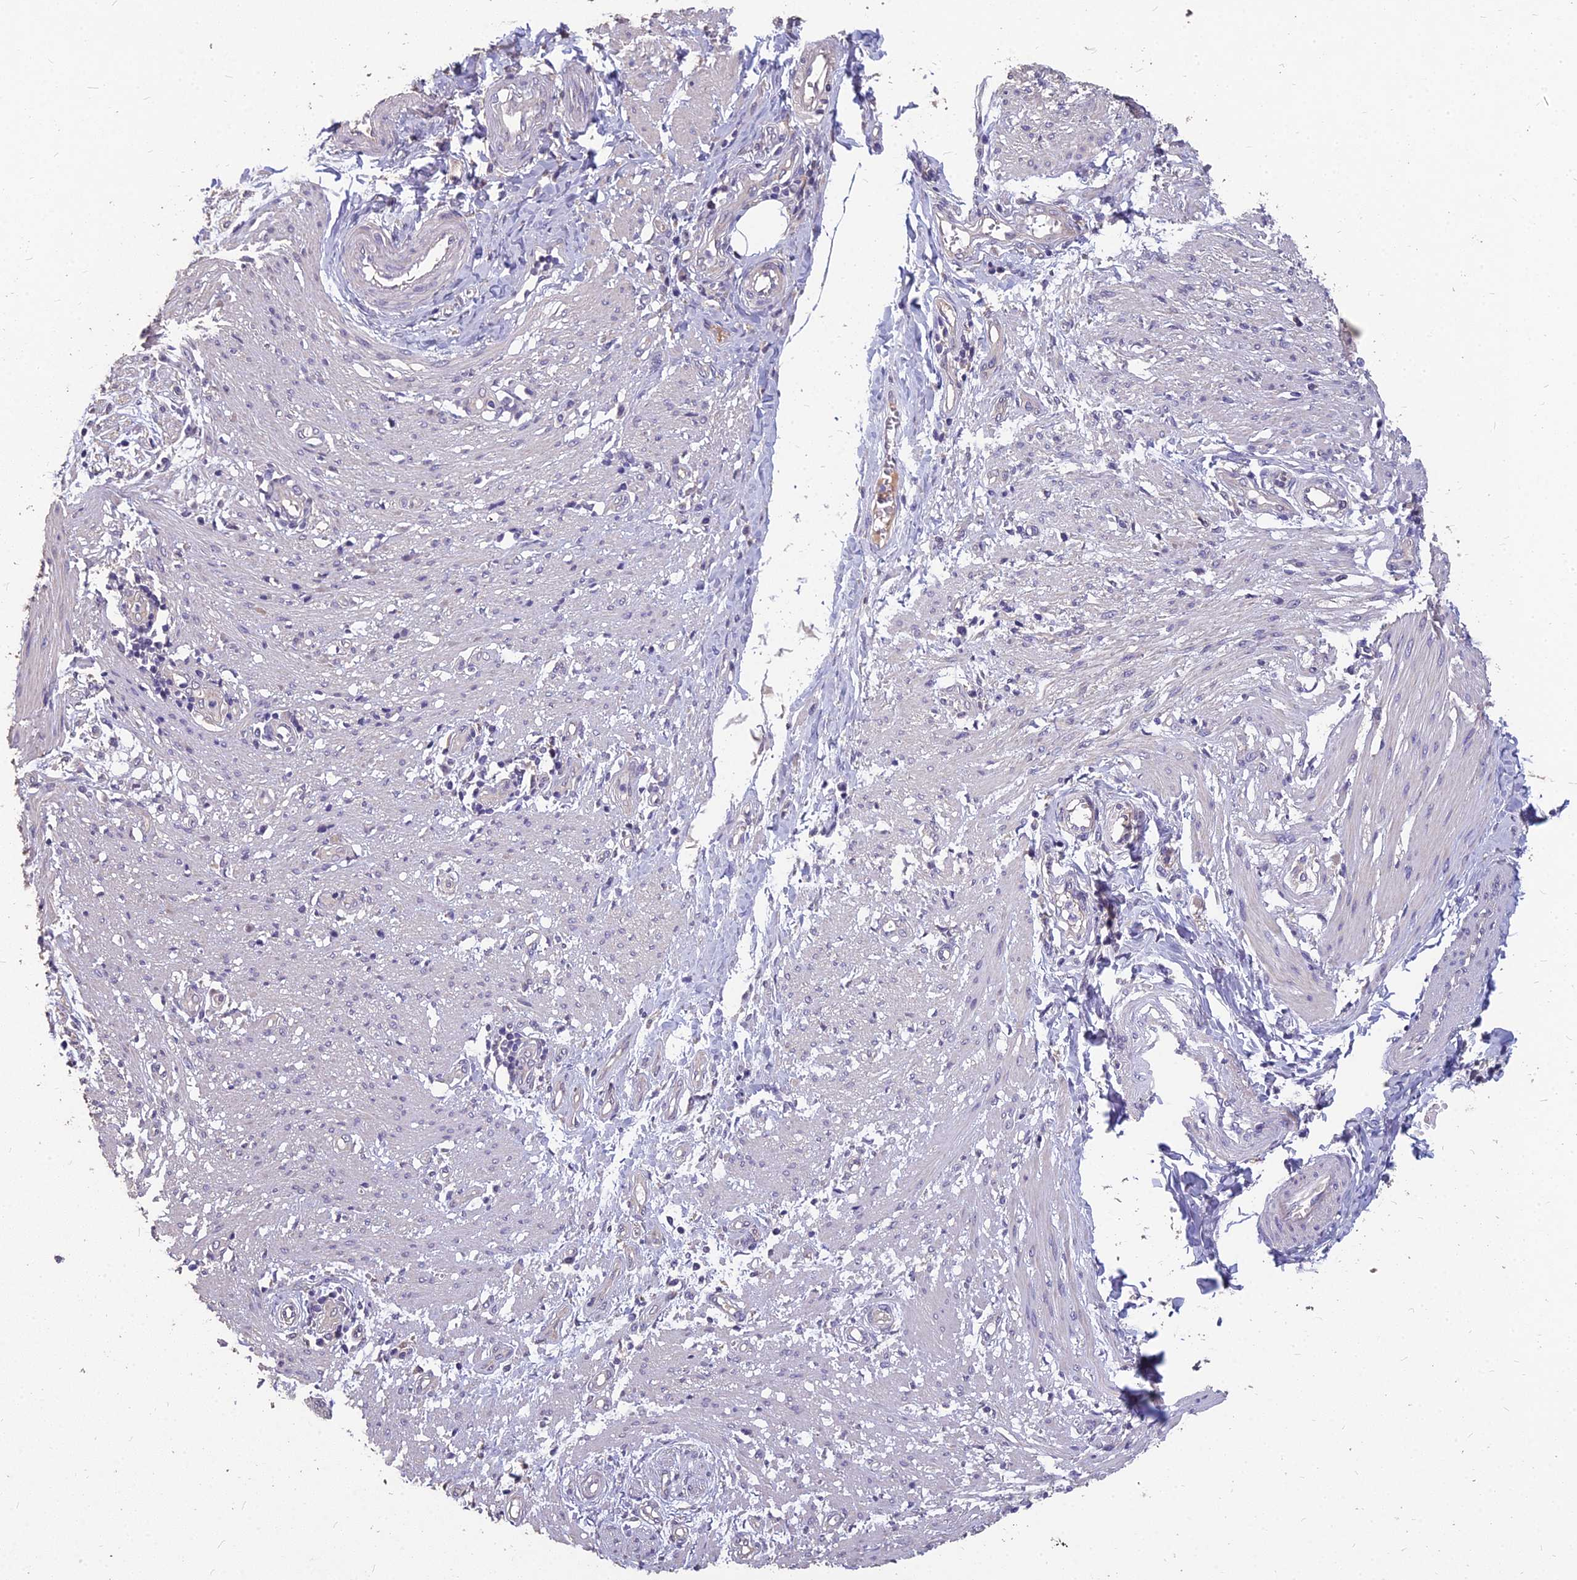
{"staining": {"intensity": "negative", "quantity": "none", "location": "none"}, "tissue": "smooth muscle", "cell_type": "Smooth muscle cells", "image_type": "normal", "snomed": [{"axis": "morphology", "description": "Normal tissue, NOS"}, {"axis": "morphology", "description": "Adenocarcinoma, NOS"}, {"axis": "topography", "description": "Colon"}, {"axis": "topography", "description": "Peripheral nerve tissue"}], "caption": "Immunohistochemistry histopathology image of normal smooth muscle: human smooth muscle stained with DAB (3,3'-diaminobenzidine) demonstrates no significant protein expression in smooth muscle cells.", "gene": "CEACAM16", "patient": {"sex": "male", "age": 14}}